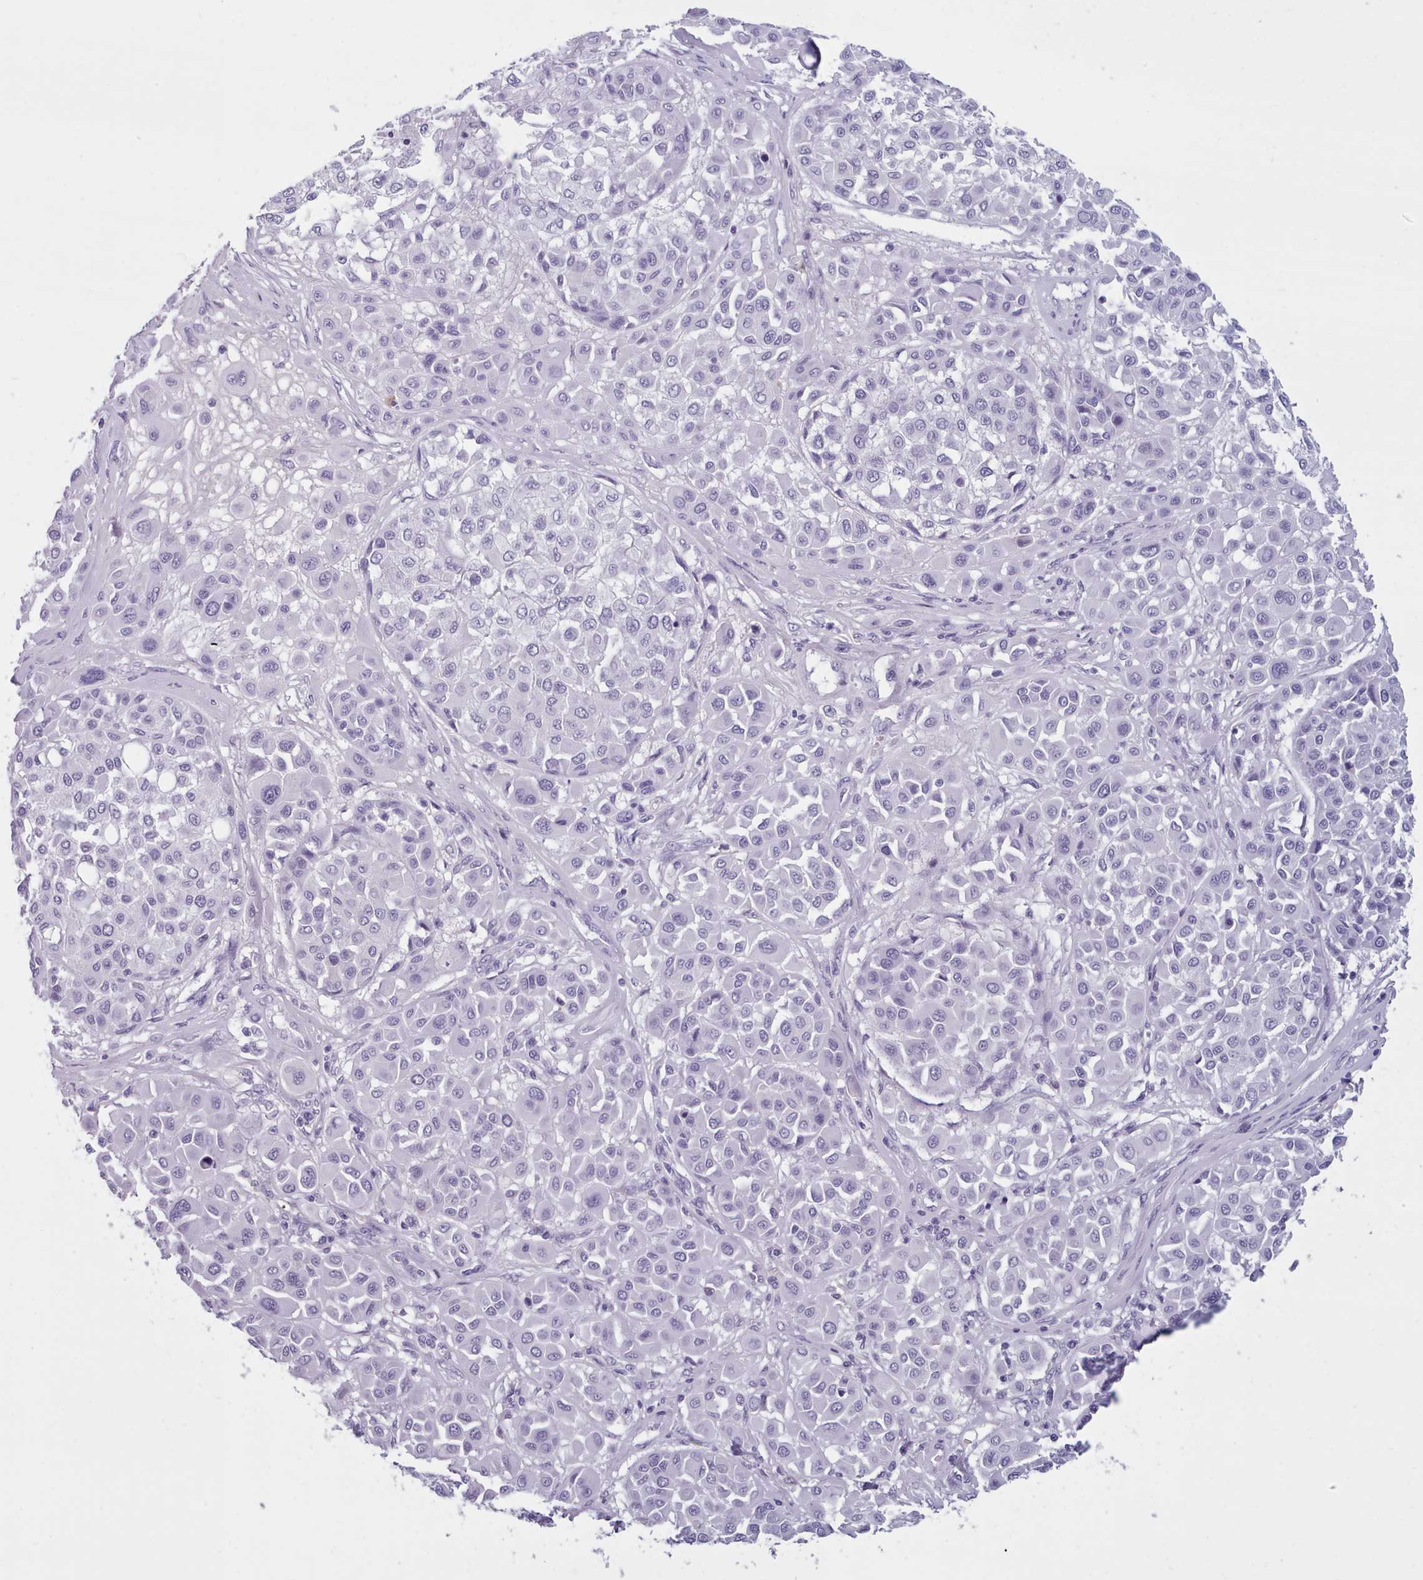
{"staining": {"intensity": "negative", "quantity": "none", "location": "none"}, "tissue": "melanoma", "cell_type": "Tumor cells", "image_type": "cancer", "snomed": [{"axis": "morphology", "description": "Malignant melanoma, Metastatic site"}, {"axis": "topography", "description": "Soft tissue"}], "caption": "The micrograph exhibits no staining of tumor cells in melanoma.", "gene": "ZNF43", "patient": {"sex": "male", "age": 41}}